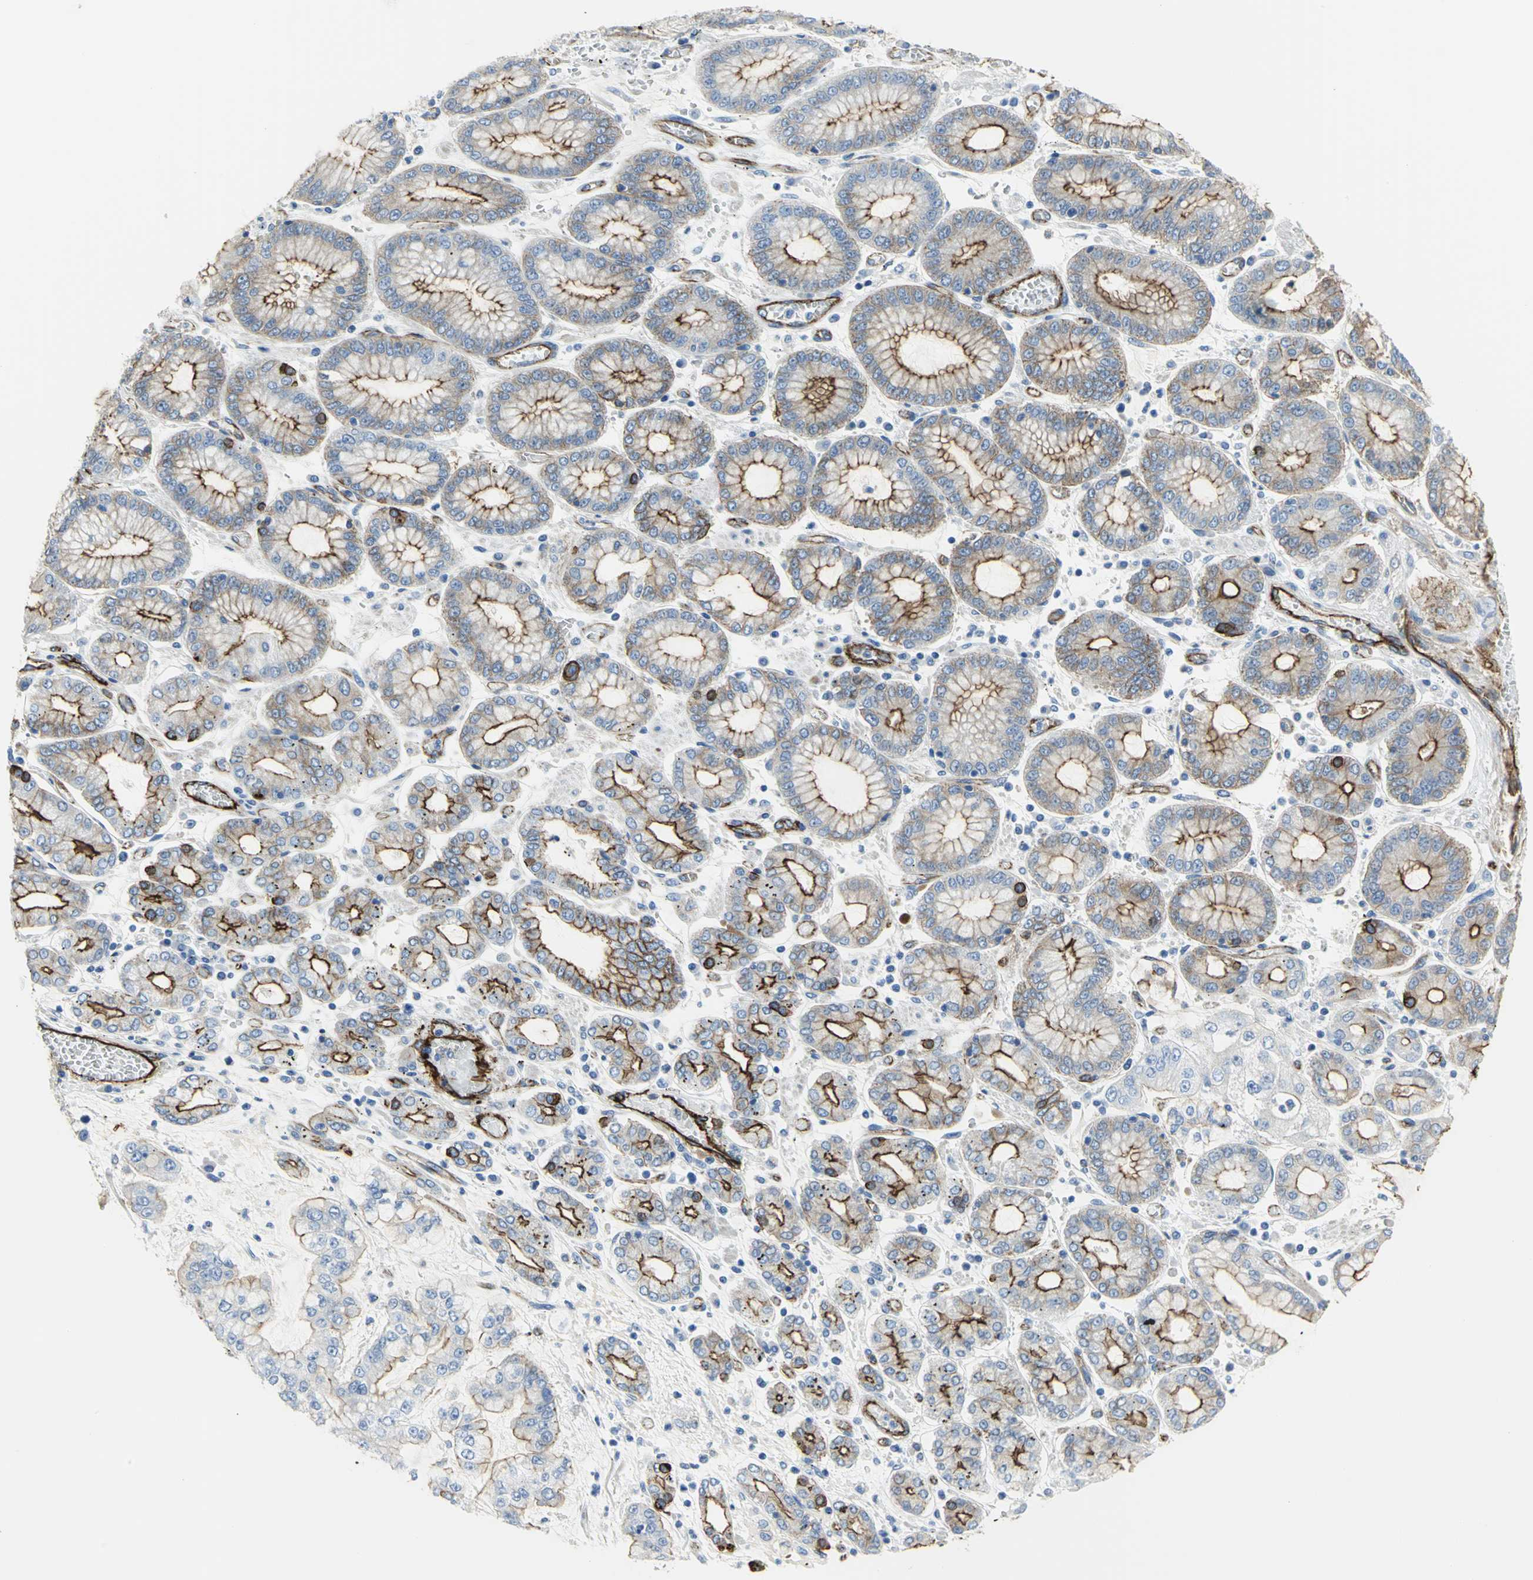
{"staining": {"intensity": "strong", "quantity": "25%-75%", "location": "cytoplasmic/membranous"}, "tissue": "stomach cancer", "cell_type": "Tumor cells", "image_type": "cancer", "snomed": [{"axis": "morphology", "description": "Normal tissue, NOS"}, {"axis": "morphology", "description": "Adenocarcinoma, NOS"}, {"axis": "topography", "description": "Stomach, upper"}, {"axis": "topography", "description": "Stomach"}], "caption": "Immunohistochemistry (IHC) of human stomach adenocarcinoma reveals high levels of strong cytoplasmic/membranous positivity in about 25%-75% of tumor cells.", "gene": "FLNB", "patient": {"sex": "male", "age": 76}}